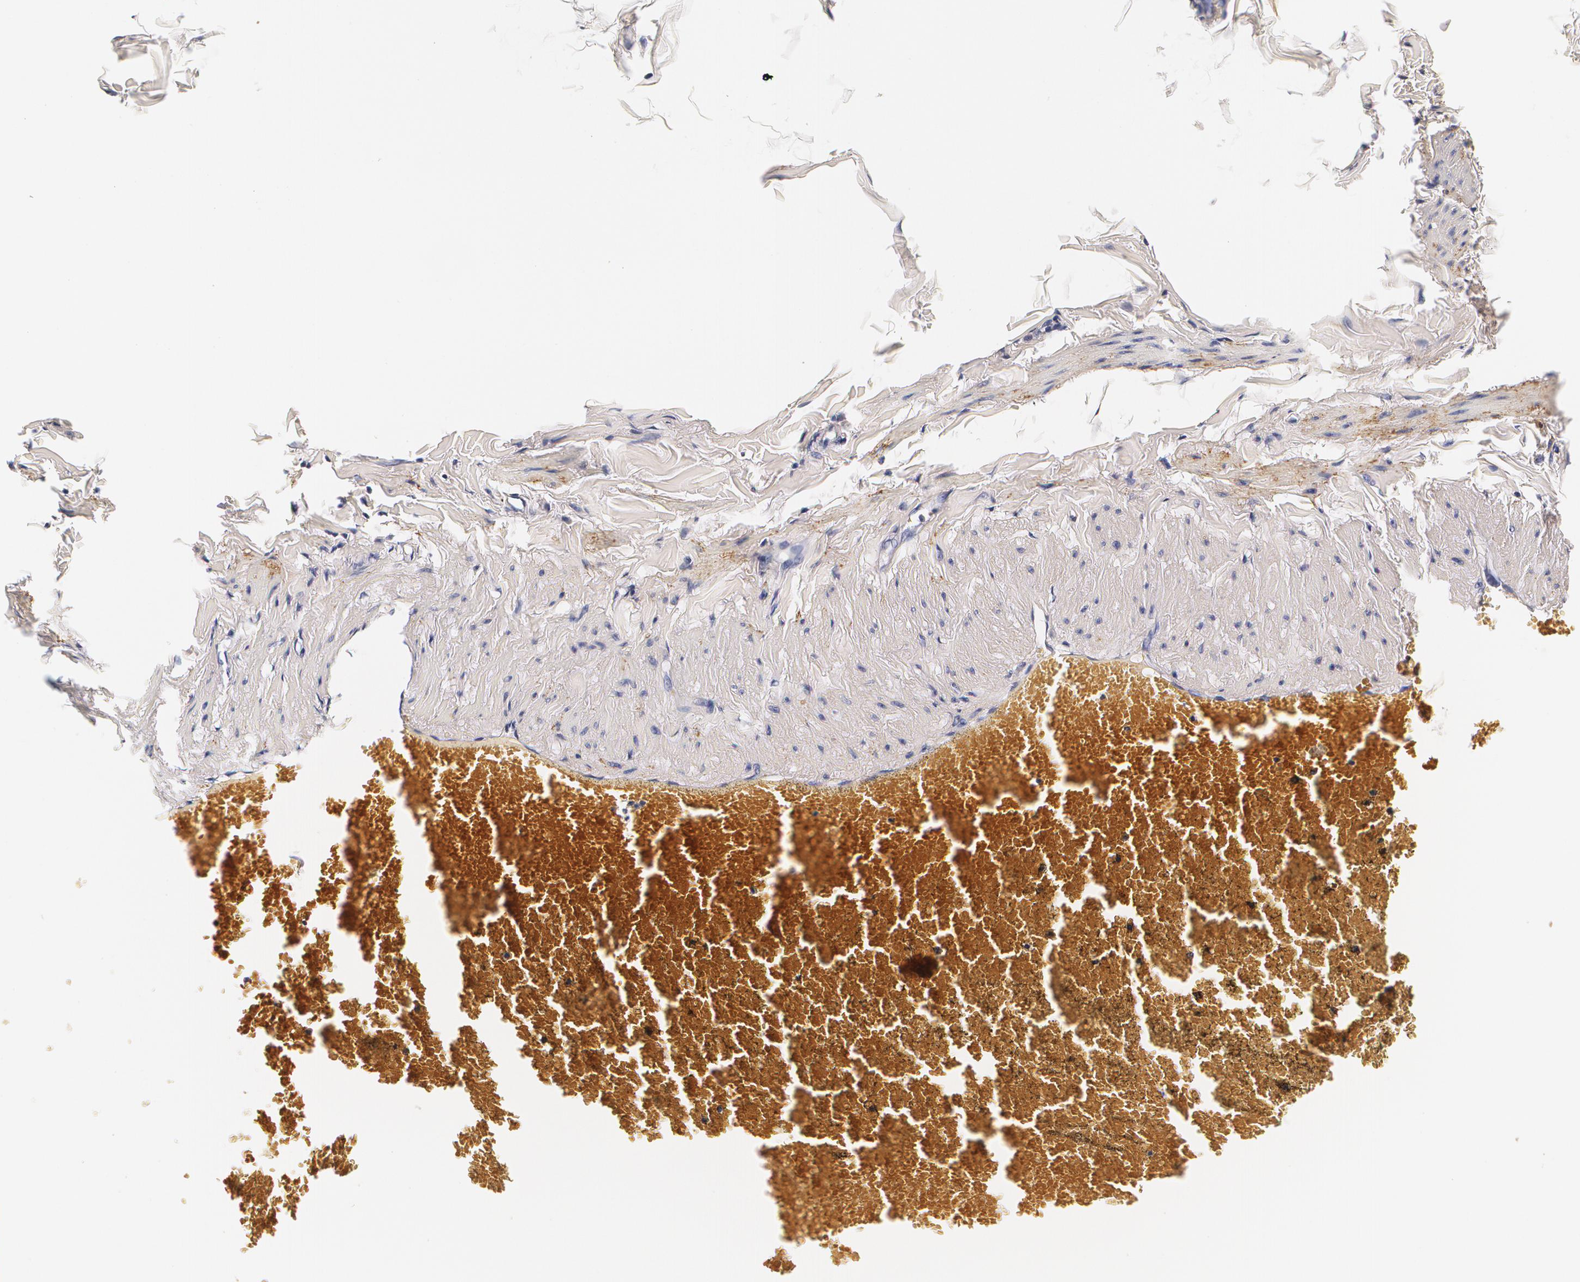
{"staining": {"intensity": "moderate", "quantity": ">75%", "location": "cytoplasmic/membranous"}, "tissue": "adipose tissue", "cell_type": "Adipocytes", "image_type": "normal", "snomed": [{"axis": "morphology", "description": "Normal tissue, NOS"}, {"axis": "topography", "description": "Vascular tissue"}], "caption": "Protein staining displays moderate cytoplasmic/membranous positivity in approximately >75% of adipocytes in unremarkable adipose tissue. The staining was performed using DAB, with brown indicating positive protein expression. Nuclei are stained blue with hematoxylin.", "gene": "TTR", "patient": {"sex": "male", "age": 41}}